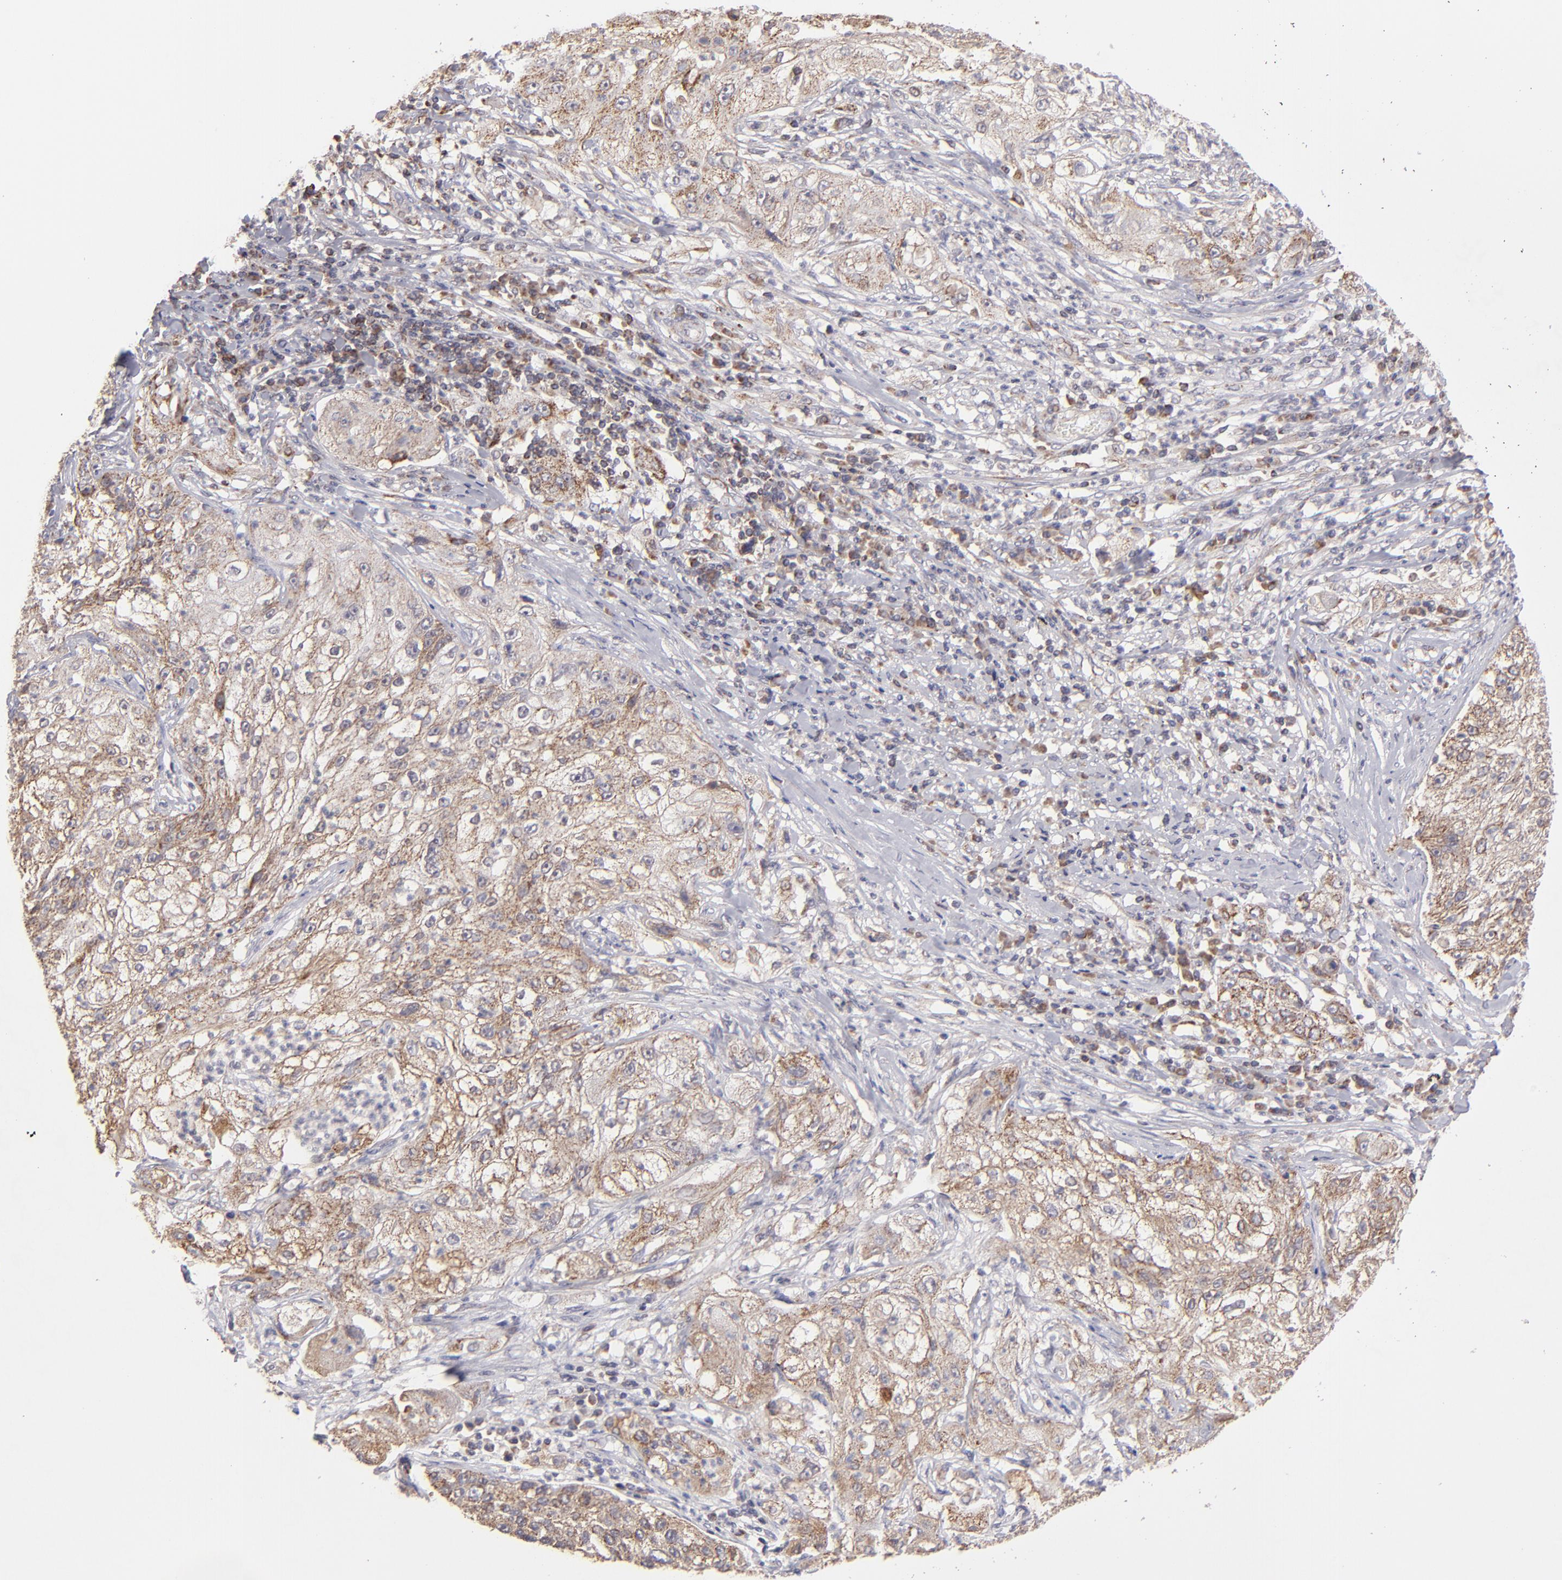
{"staining": {"intensity": "weak", "quantity": "25%-75%", "location": "cytoplasmic/membranous"}, "tissue": "lung cancer", "cell_type": "Tumor cells", "image_type": "cancer", "snomed": [{"axis": "morphology", "description": "Inflammation, NOS"}, {"axis": "morphology", "description": "Squamous cell carcinoma, NOS"}, {"axis": "topography", "description": "Lymph node"}, {"axis": "topography", "description": "Soft tissue"}, {"axis": "topography", "description": "Lung"}], "caption": "Immunohistochemical staining of lung squamous cell carcinoma shows low levels of weak cytoplasmic/membranous protein positivity in about 25%-75% of tumor cells.", "gene": "SLC15A1", "patient": {"sex": "male", "age": 66}}